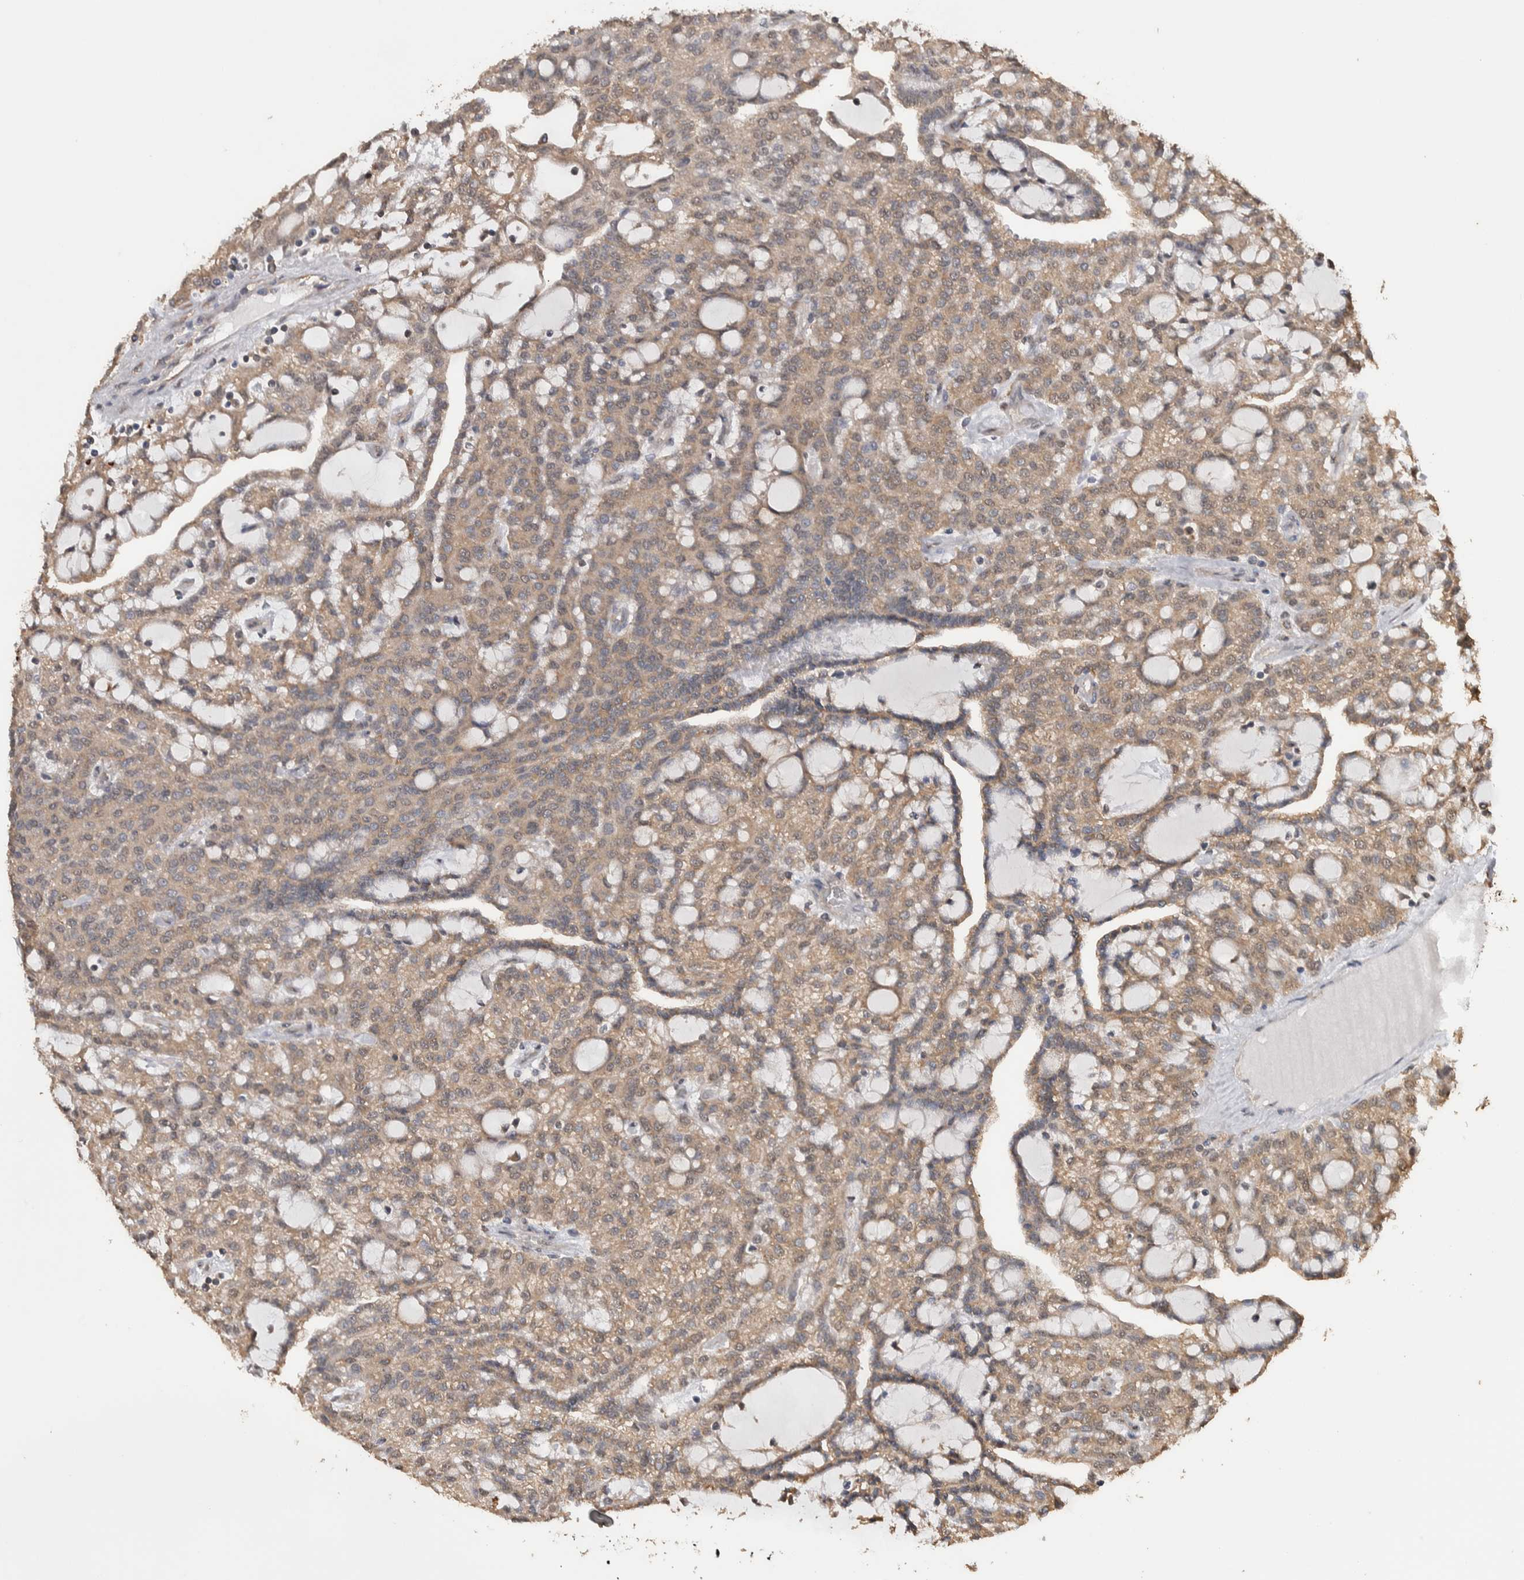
{"staining": {"intensity": "weak", "quantity": ">75%", "location": "cytoplasmic/membranous"}, "tissue": "renal cancer", "cell_type": "Tumor cells", "image_type": "cancer", "snomed": [{"axis": "morphology", "description": "Adenocarcinoma, NOS"}, {"axis": "topography", "description": "Kidney"}], "caption": "Adenocarcinoma (renal) was stained to show a protein in brown. There is low levels of weak cytoplasmic/membranous positivity in about >75% of tumor cells.", "gene": "DVL2", "patient": {"sex": "male", "age": 63}}